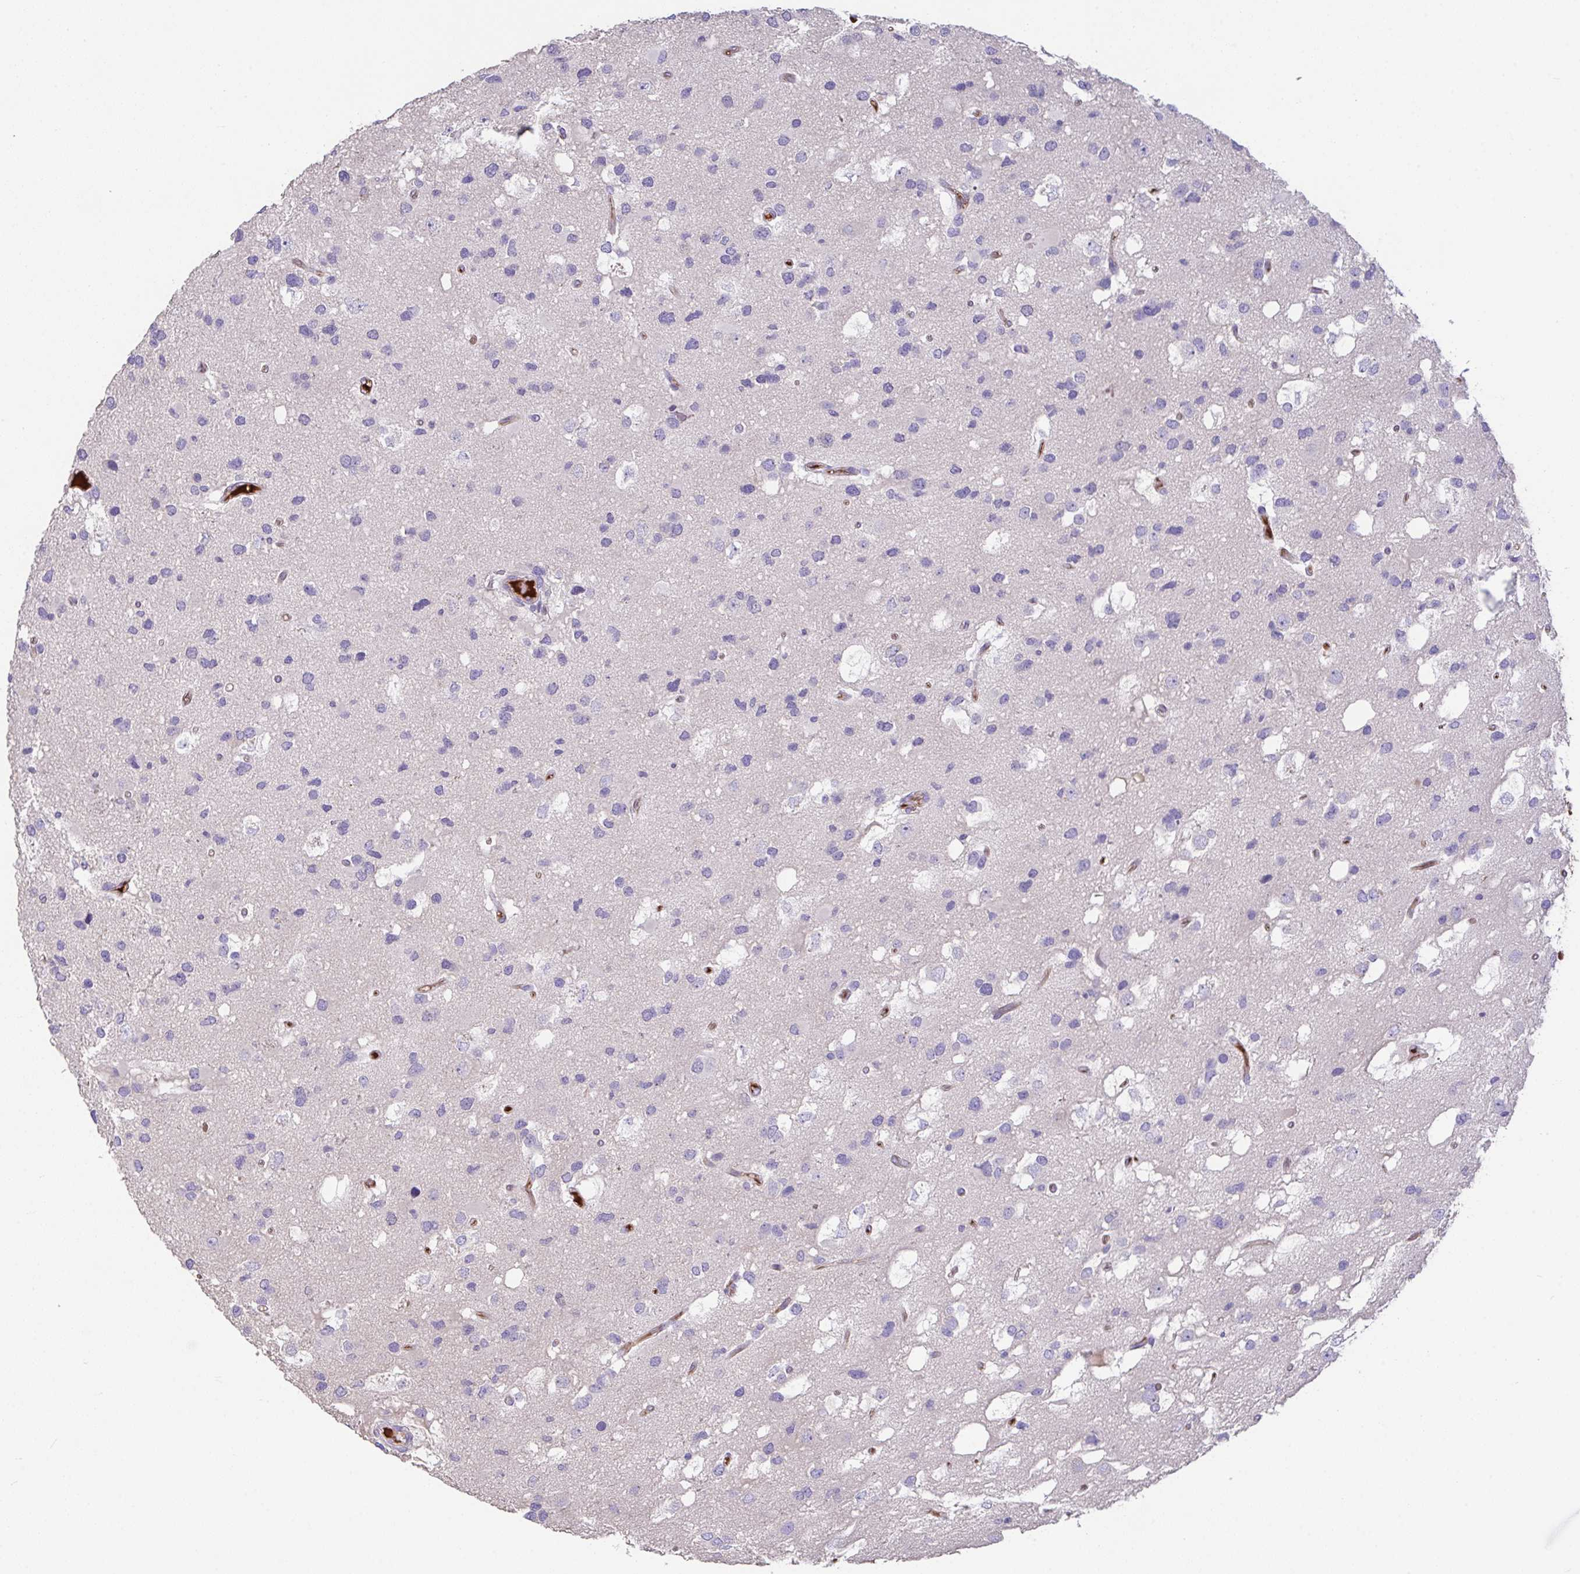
{"staining": {"intensity": "negative", "quantity": "none", "location": "none"}, "tissue": "glioma", "cell_type": "Tumor cells", "image_type": "cancer", "snomed": [{"axis": "morphology", "description": "Glioma, malignant, High grade"}, {"axis": "topography", "description": "Brain"}], "caption": "Protein analysis of malignant glioma (high-grade) shows no significant positivity in tumor cells.", "gene": "ZNF813", "patient": {"sex": "male", "age": 53}}